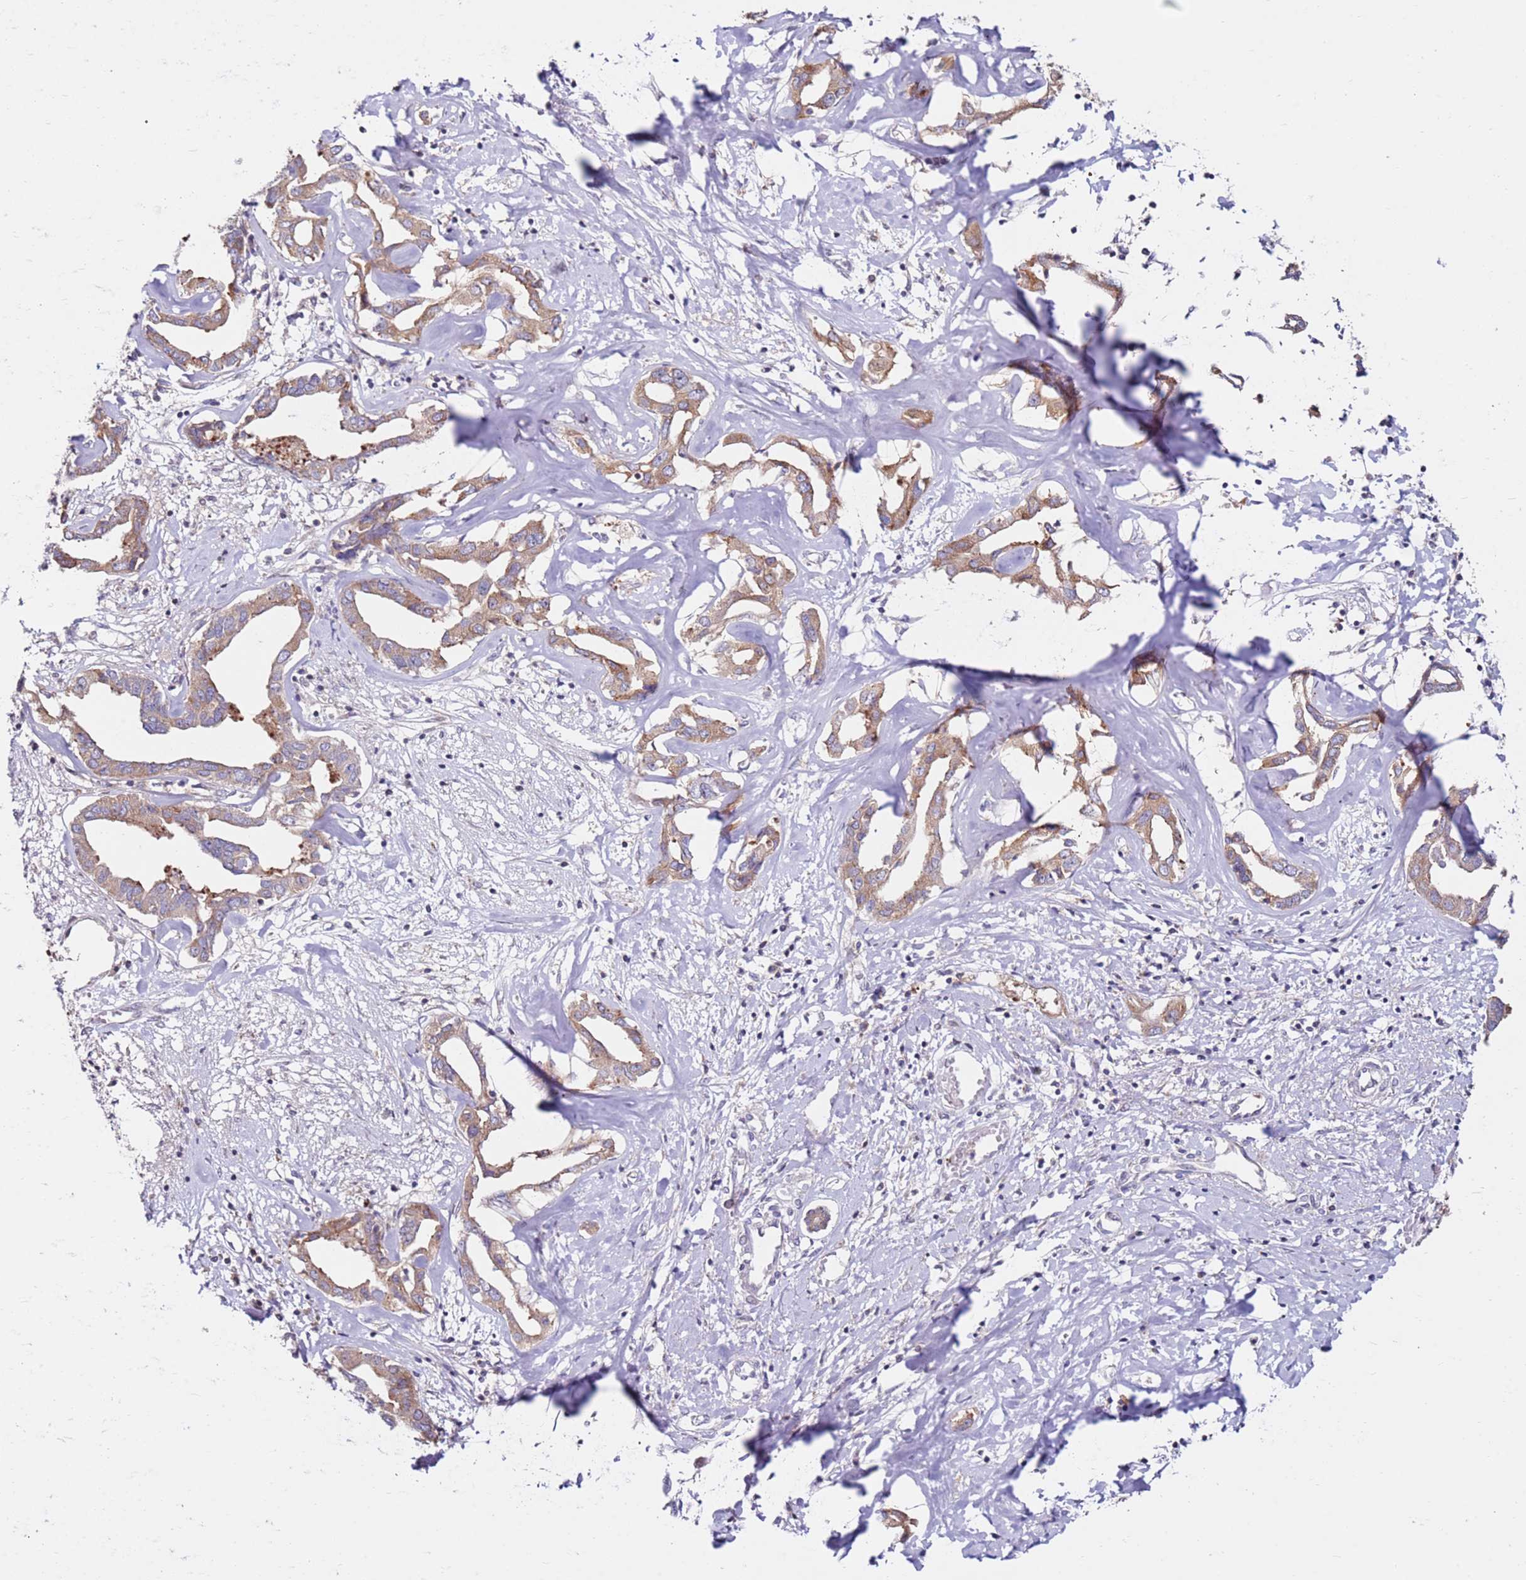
{"staining": {"intensity": "moderate", "quantity": ">75%", "location": "cytoplasmic/membranous"}, "tissue": "liver cancer", "cell_type": "Tumor cells", "image_type": "cancer", "snomed": [{"axis": "morphology", "description": "Cholangiocarcinoma"}, {"axis": "topography", "description": "Liver"}], "caption": "A histopathology image showing moderate cytoplasmic/membranous positivity in approximately >75% of tumor cells in cholangiocarcinoma (liver), as visualized by brown immunohistochemical staining.", "gene": "CNOT9", "patient": {"sex": "male", "age": 59}}